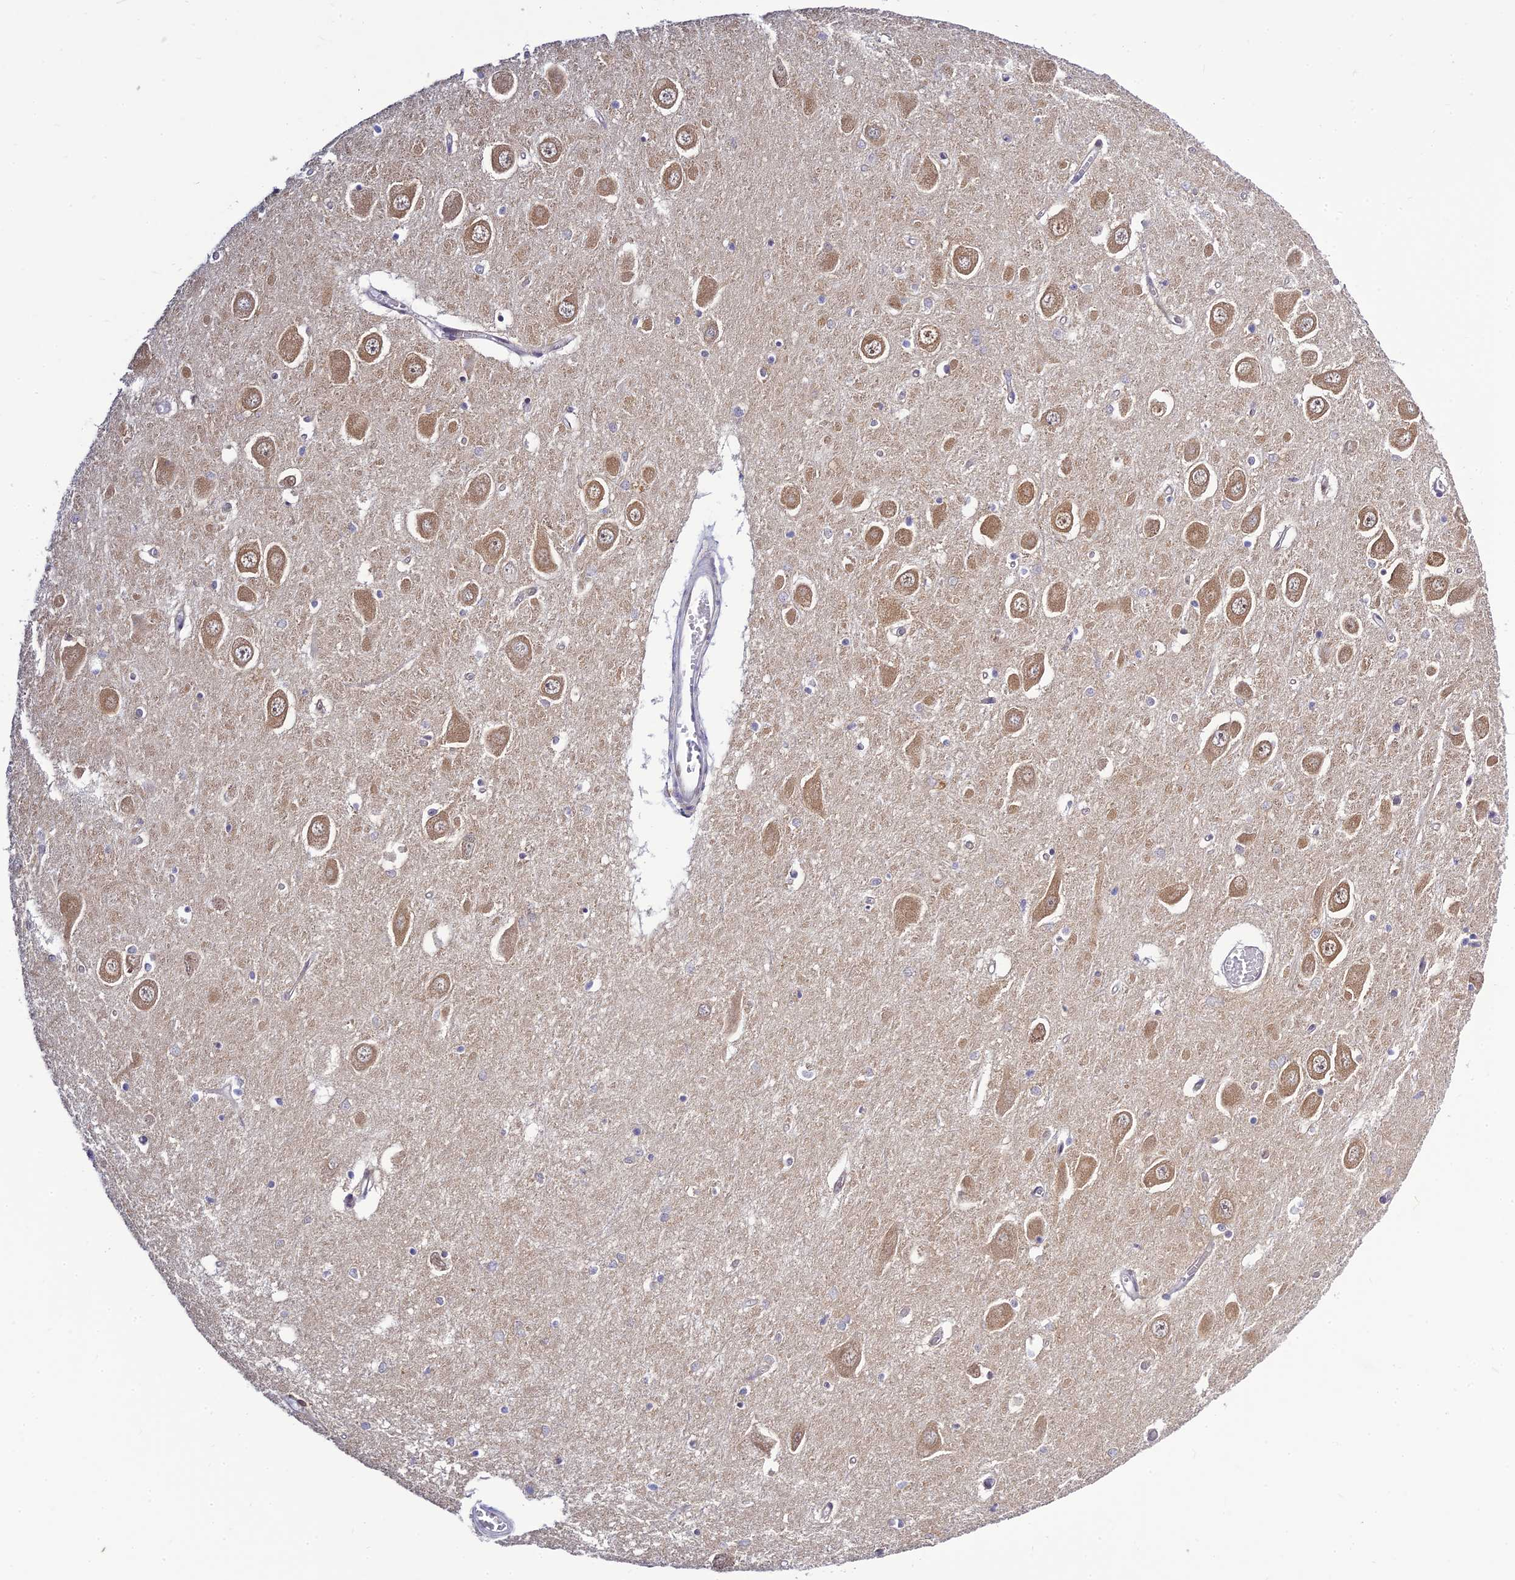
{"staining": {"intensity": "negative", "quantity": "none", "location": "none"}, "tissue": "hippocampus", "cell_type": "Glial cells", "image_type": "normal", "snomed": [{"axis": "morphology", "description": "Normal tissue, NOS"}, {"axis": "topography", "description": "Hippocampus"}], "caption": "DAB immunohistochemical staining of unremarkable hippocampus displays no significant positivity in glial cells.", "gene": "SKIC8", "patient": {"sex": "male", "age": 70}}